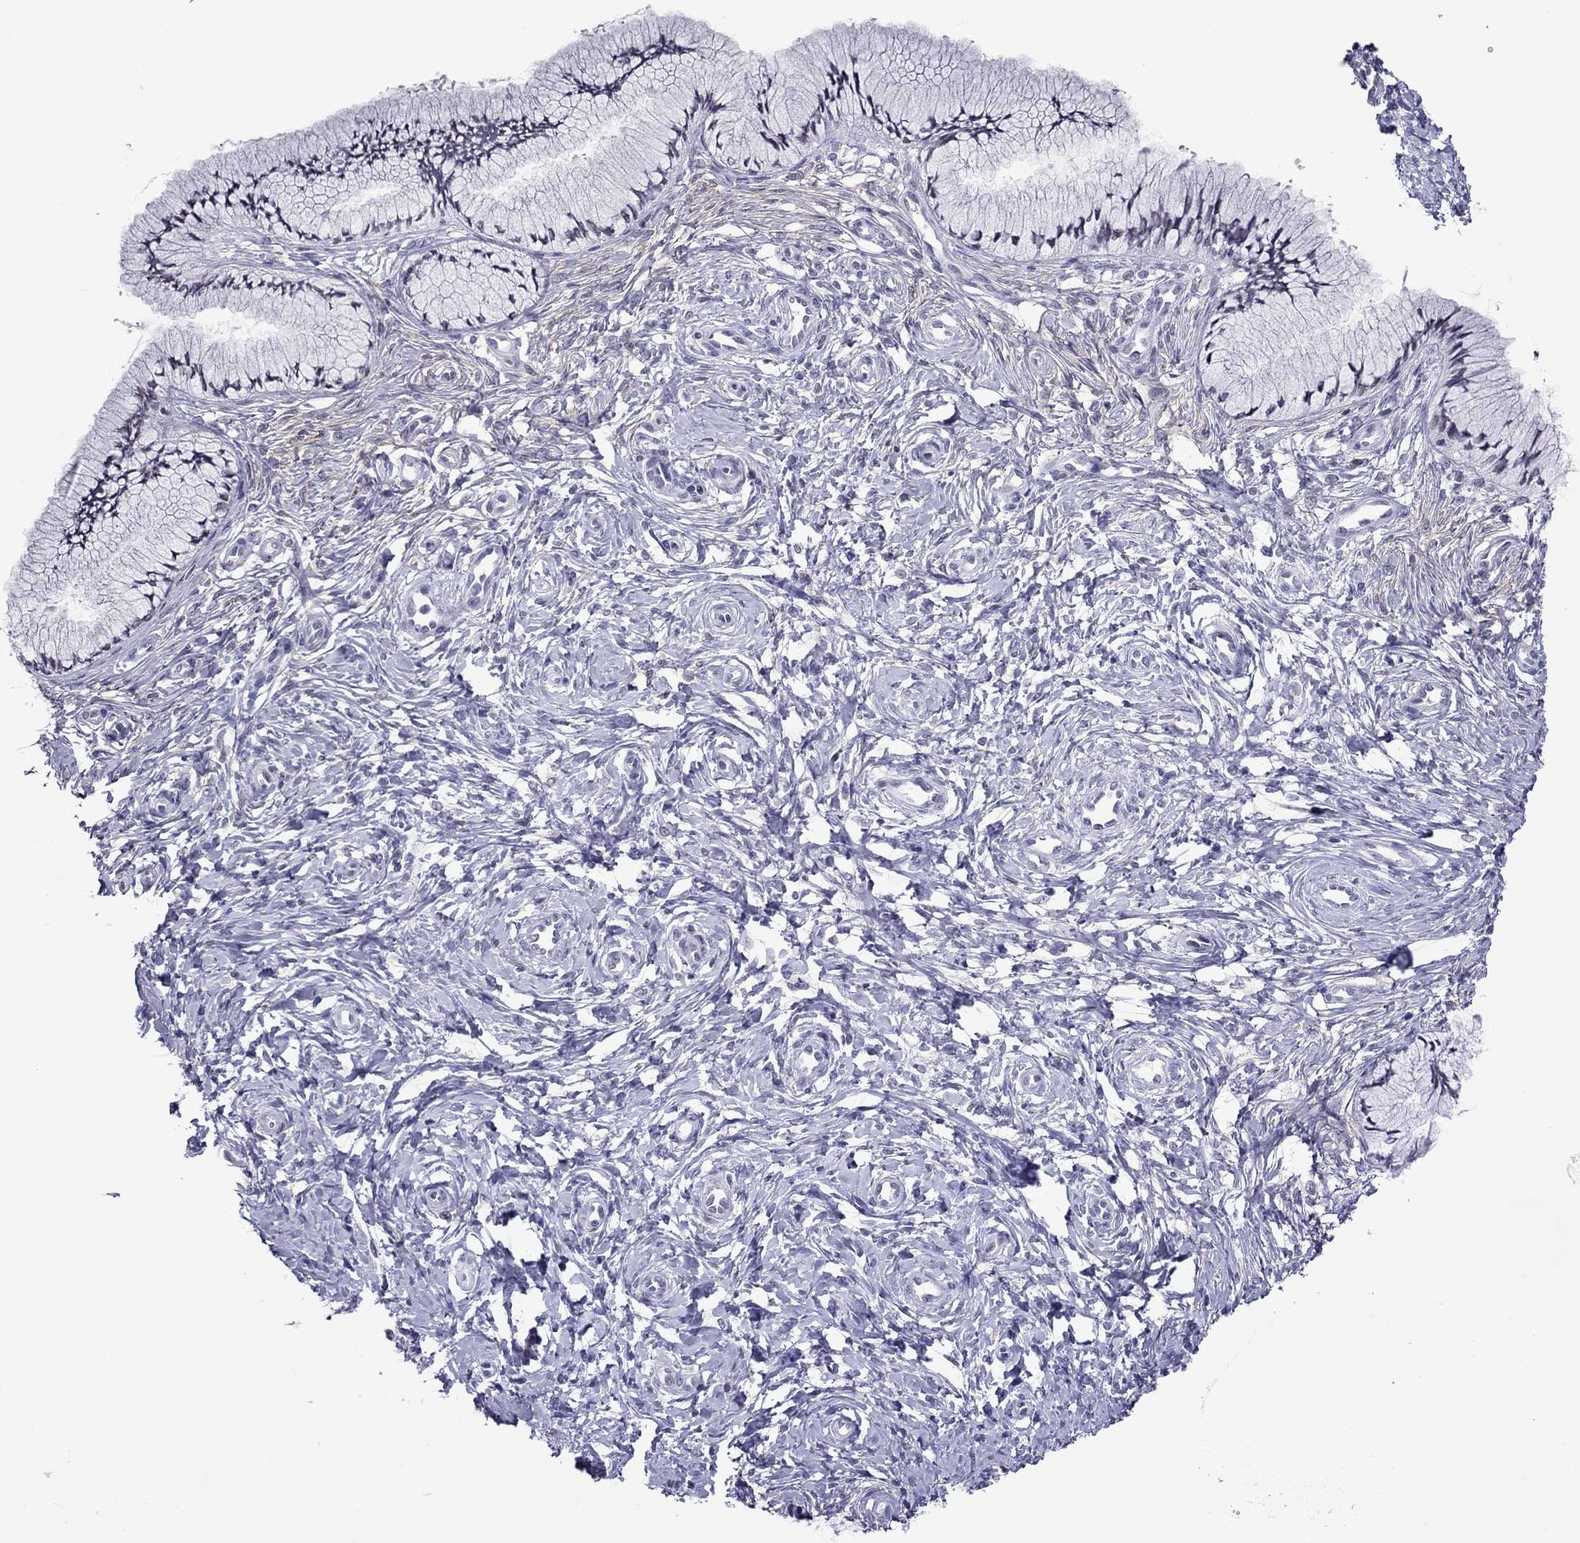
{"staining": {"intensity": "negative", "quantity": "none", "location": "none"}, "tissue": "cervix", "cell_type": "Glandular cells", "image_type": "normal", "snomed": [{"axis": "morphology", "description": "Normal tissue, NOS"}, {"axis": "topography", "description": "Cervix"}], "caption": "This histopathology image is of unremarkable cervix stained with immunohistochemistry to label a protein in brown with the nuclei are counter-stained blue. There is no staining in glandular cells.", "gene": "ZNF646", "patient": {"sex": "female", "age": 37}}